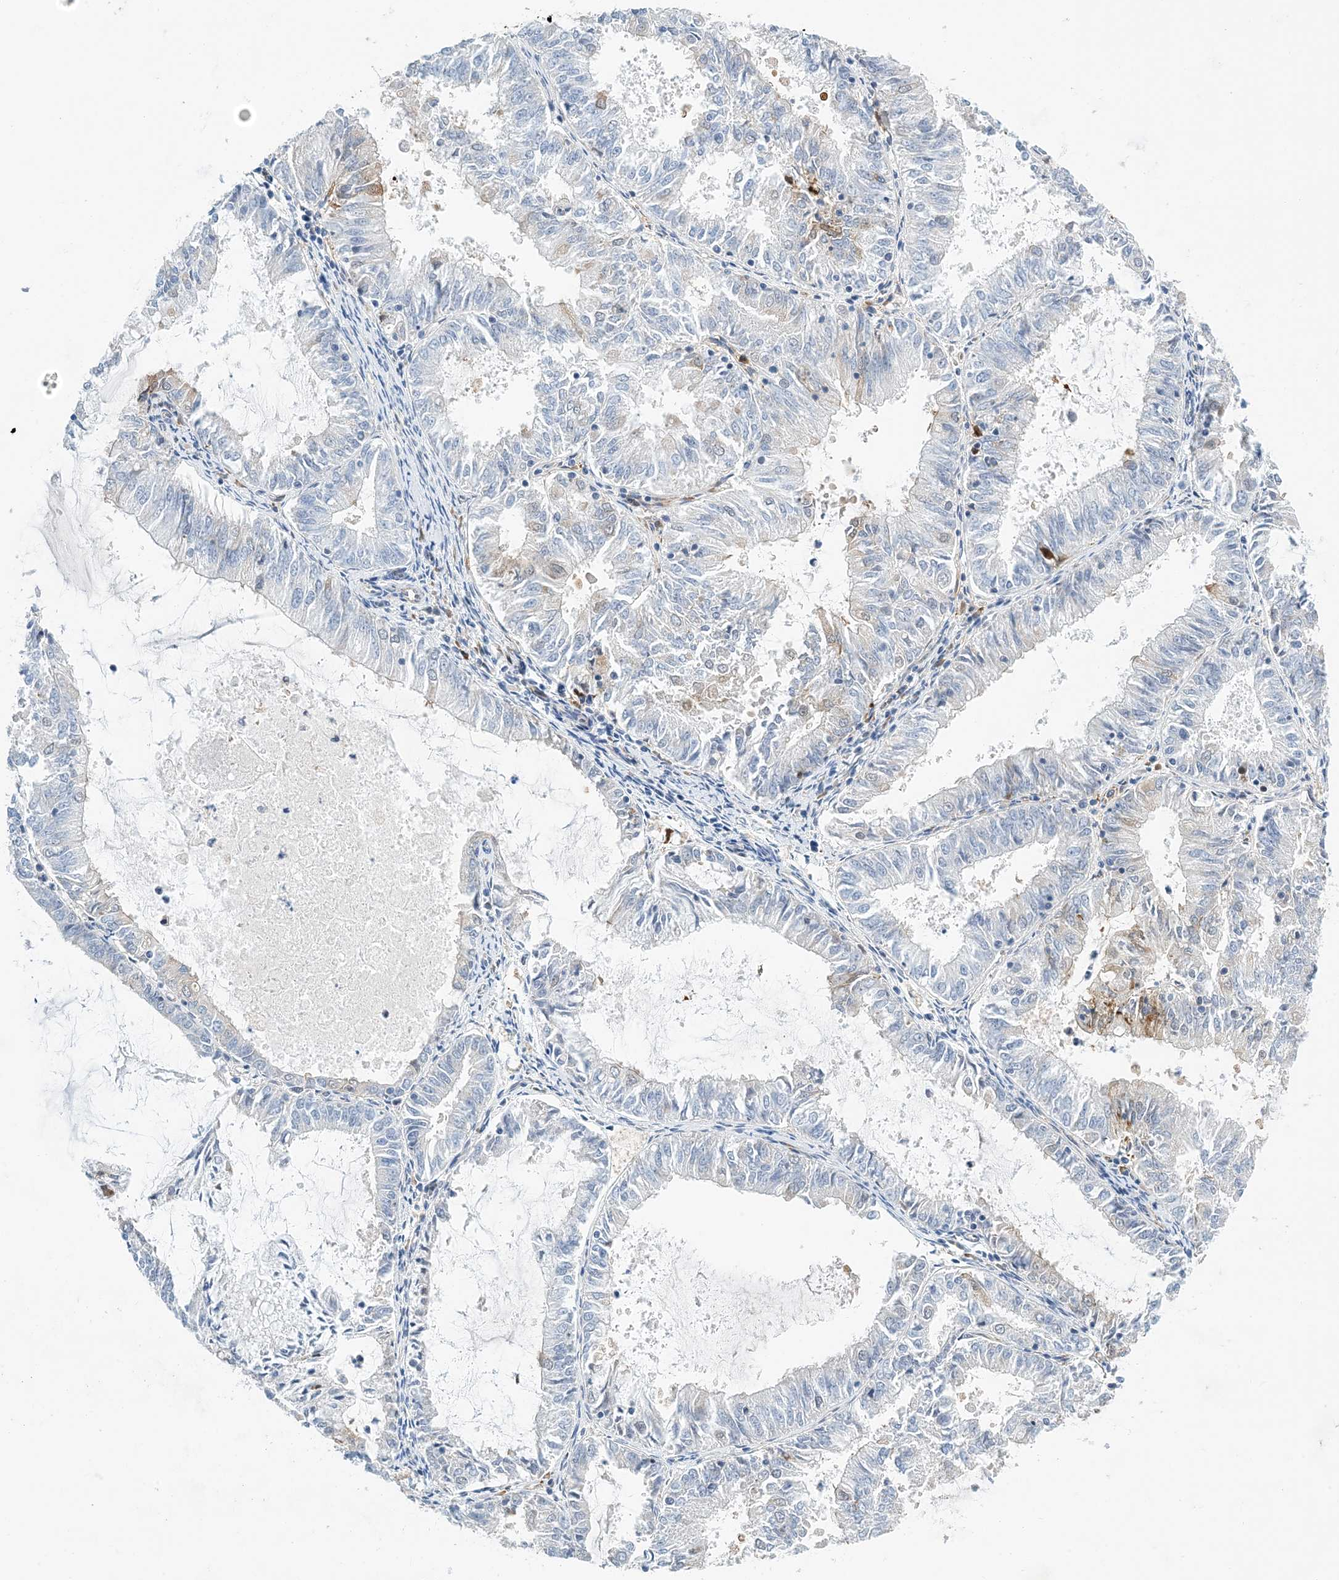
{"staining": {"intensity": "negative", "quantity": "none", "location": "none"}, "tissue": "endometrial cancer", "cell_type": "Tumor cells", "image_type": "cancer", "snomed": [{"axis": "morphology", "description": "Adenocarcinoma, NOS"}, {"axis": "topography", "description": "Endometrium"}], "caption": "Immunohistochemical staining of endometrial cancer exhibits no significant positivity in tumor cells.", "gene": "PCDHA2", "patient": {"sex": "female", "age": 57}}